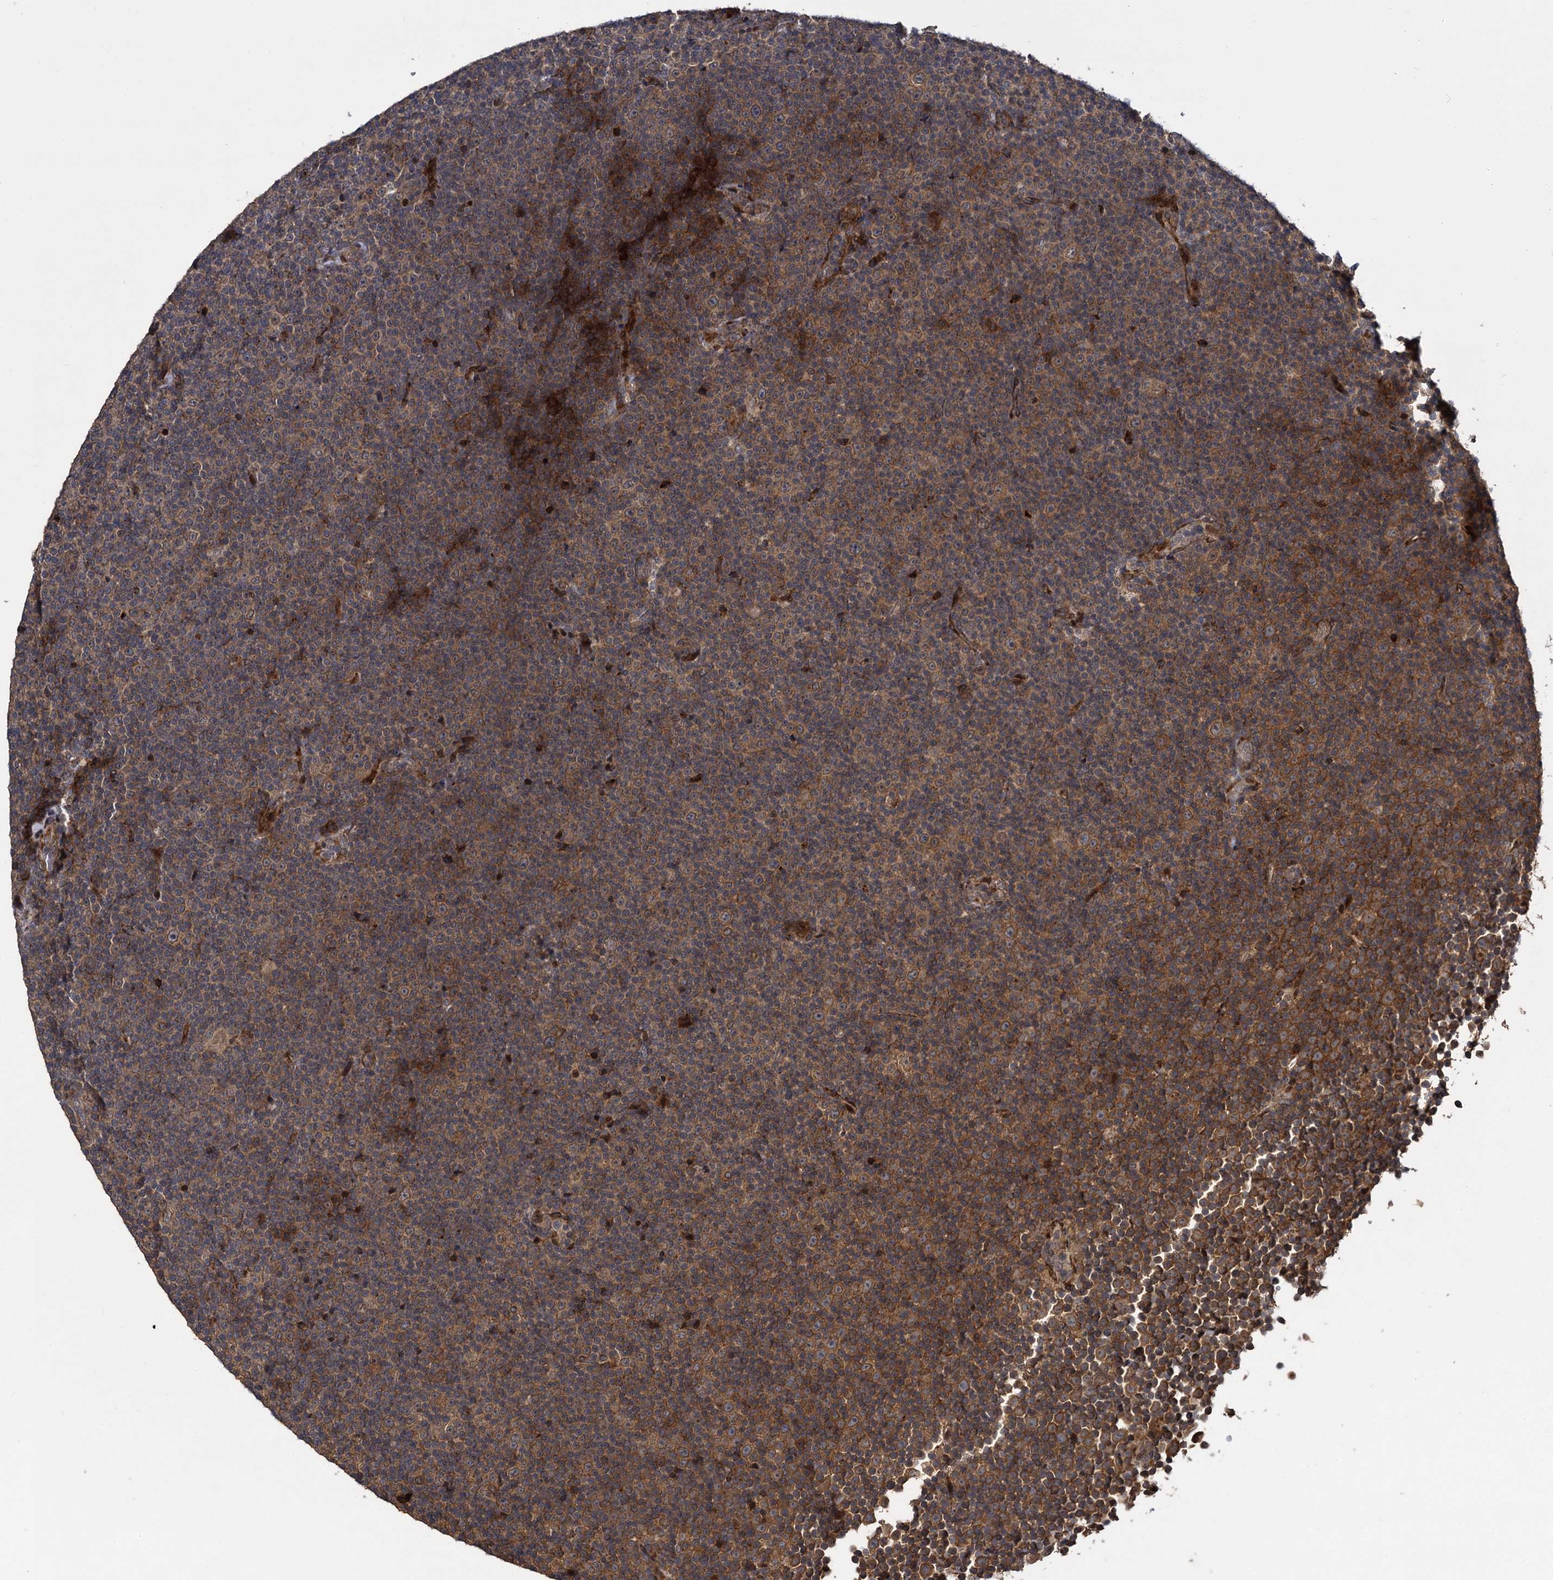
{"staining": {"intensity": "moderate", "quantity": ">75%", "location": "cytoplasmic/membranous"}, "tissue": "lymphoma", "cell_type": "Tumor cells", "image_type": "cancer", "snomed": [{"axis": "morphology", "description": "Malignant lymphoma, non-Hodgkin's type, Low grade"}, {"axis": "topography", "description": "Lymph node"}], "caption": "Lymphoma stained with a protein marker displays moderate staining in tumor cells.", "gene": "INPPL1", "patient": {"sex": "female", "age": 67}}